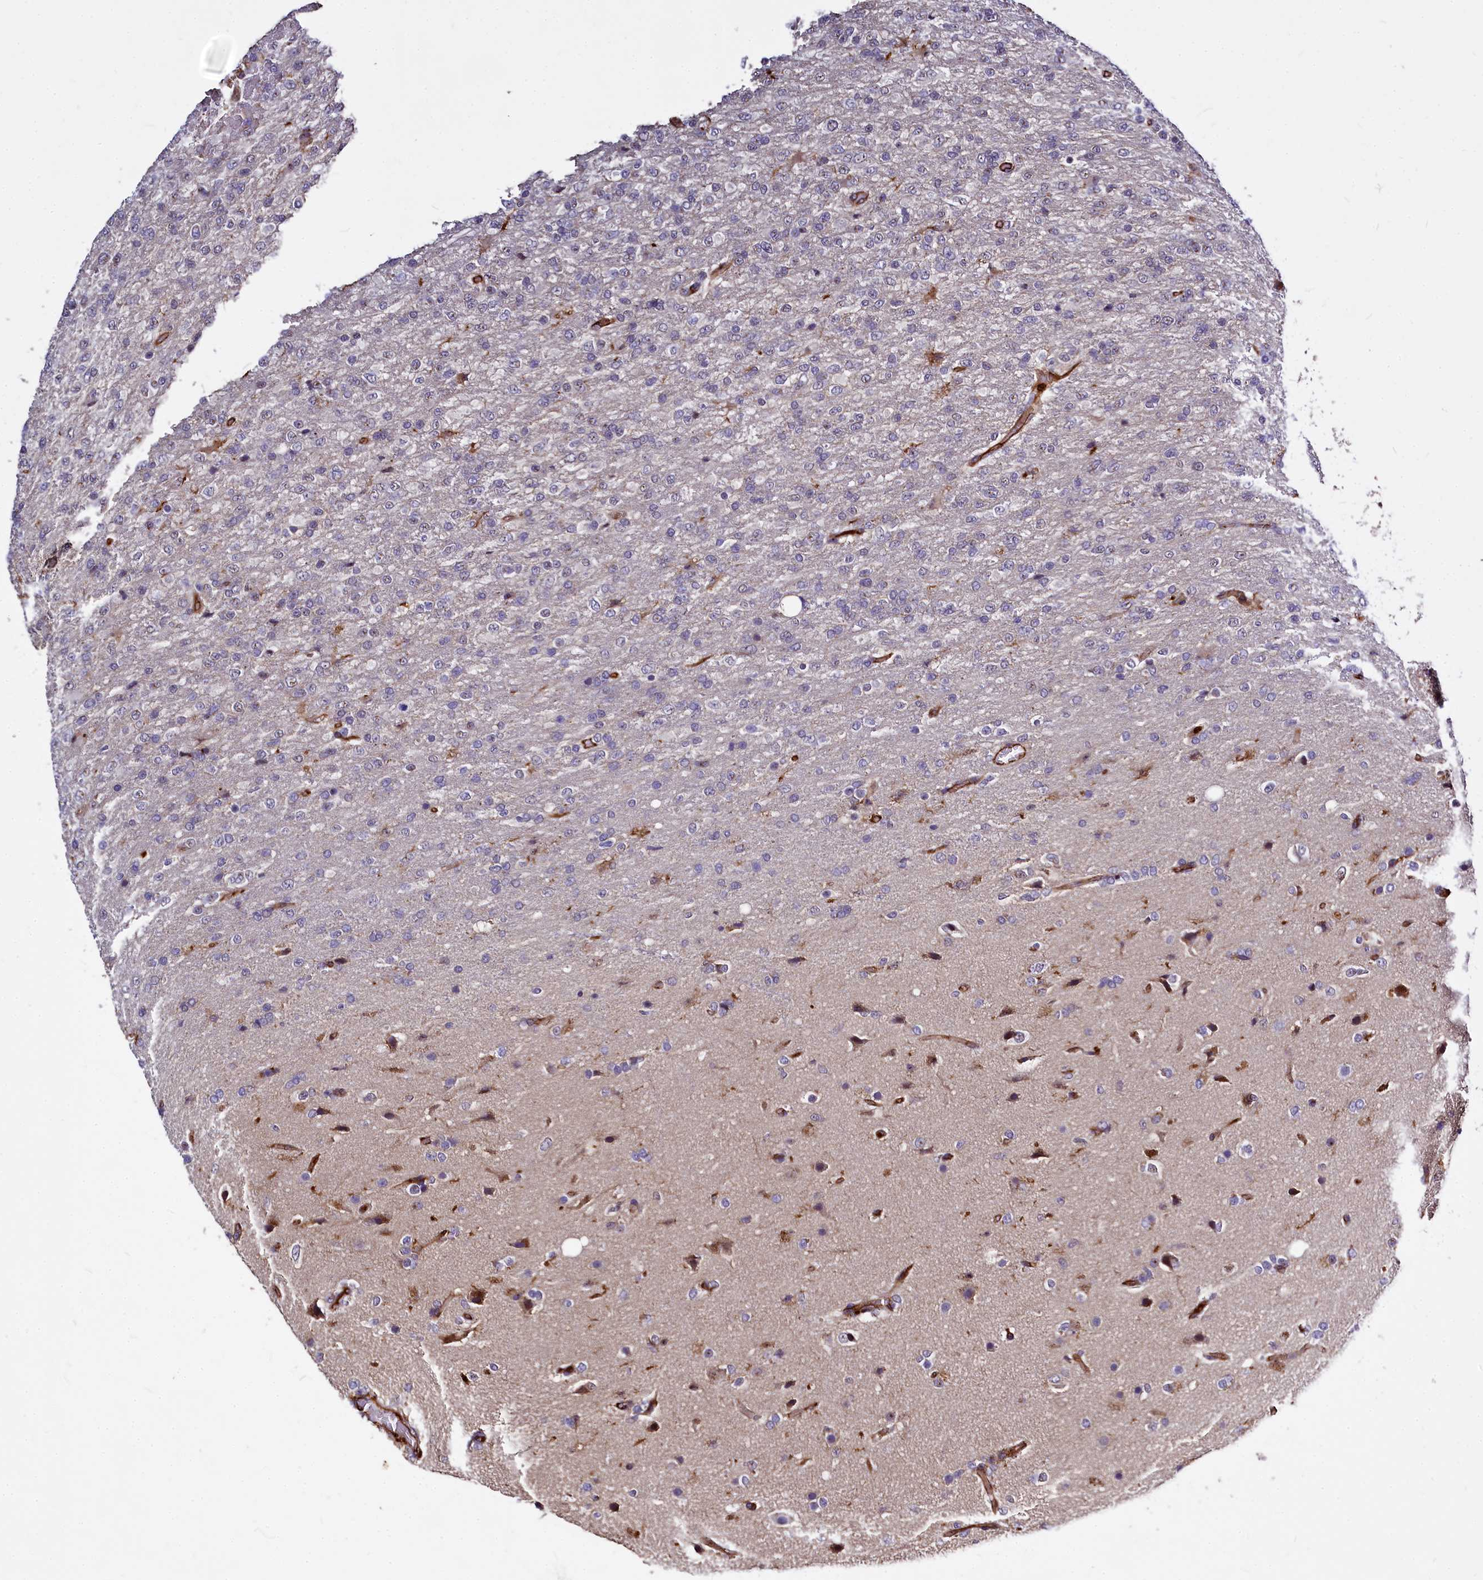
{"staining": {"intensity": "negative", "quantity": "none", "location": "none"}, "tissue": "glioma", "cell_type": "Tumor cells", "image_type": "cancer", "snomed": [{"axis": "morphology", "description": "Glioma, malignant, High grade"}, {"axis": "topography", "description": "Brain"}], "caption": "The image shows no staining of tumor cells in high-grade glioma (malignant). (Brightfield microscopy of DAB IHC at high magnification).", "gene": "ATG101", "patient": {"sex": "female", "age": 74}}